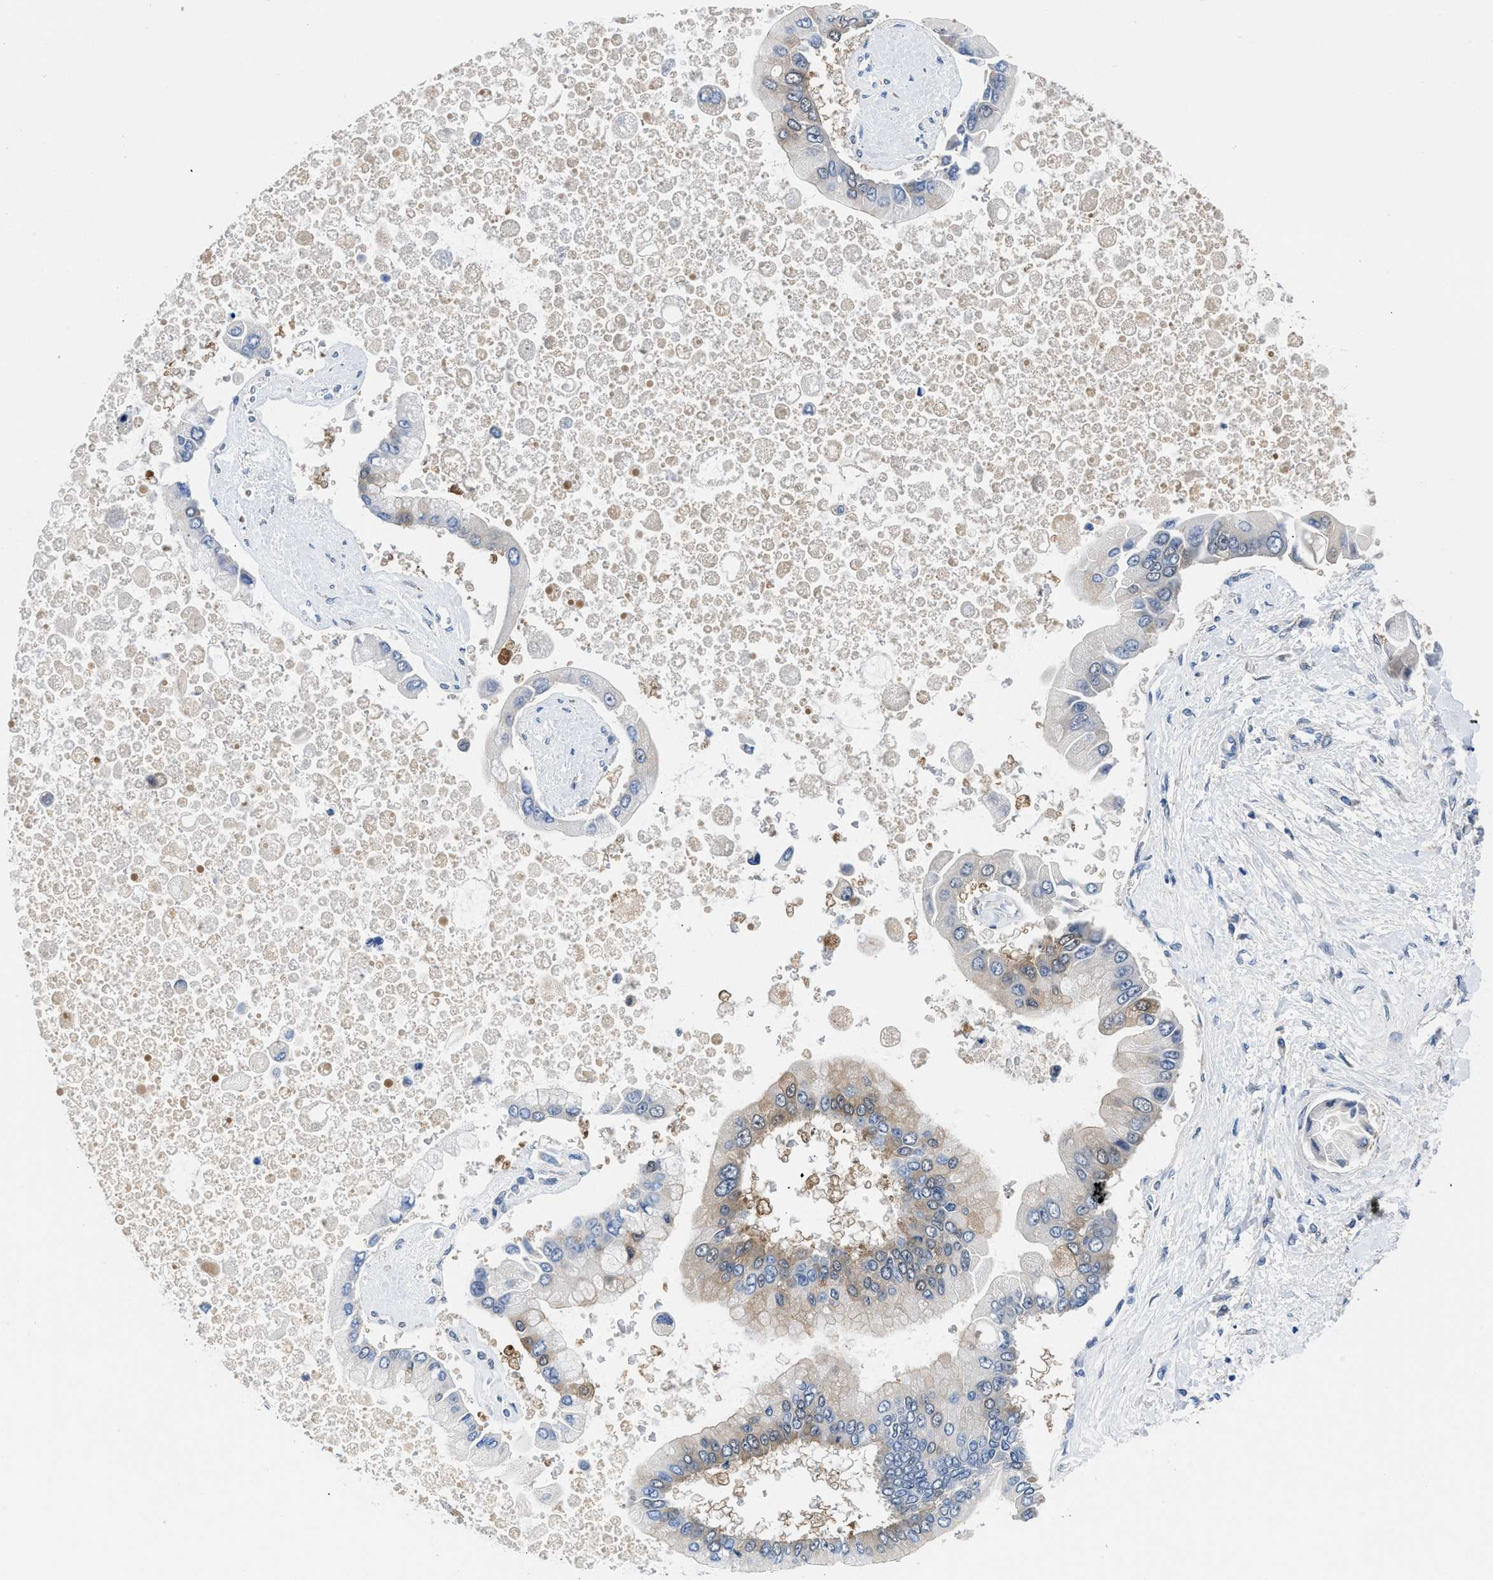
{"staining": {"intensity": "moderate", "quantity": "<25%", "location": "cytoplasmic/membranous"}, "tissue": "liver cancer", "cell_type": "Tumor cells", "image_type": "cancer", "snomed": [{"axis": "morphology", "description": "Cholangiocarcinoma"}, {"axis": "topography", "description": "Liver"}], "caption": "DAB (3,3'-diaminobenzidine) immunohistochemical staining of human liver cancer (cholangiocarcinoma) demonstrates moderate cytoplasmic/membranous protein positivity in approximately <25% of tumor cells. (Stains: DAB (3,3'-diaminobenzidine) in brown, nuclei in blue, Microscopy: brightfield microscopy at high magnification).", "gene": "CBR1", "patient": {"sex": "male", "age": 50}}